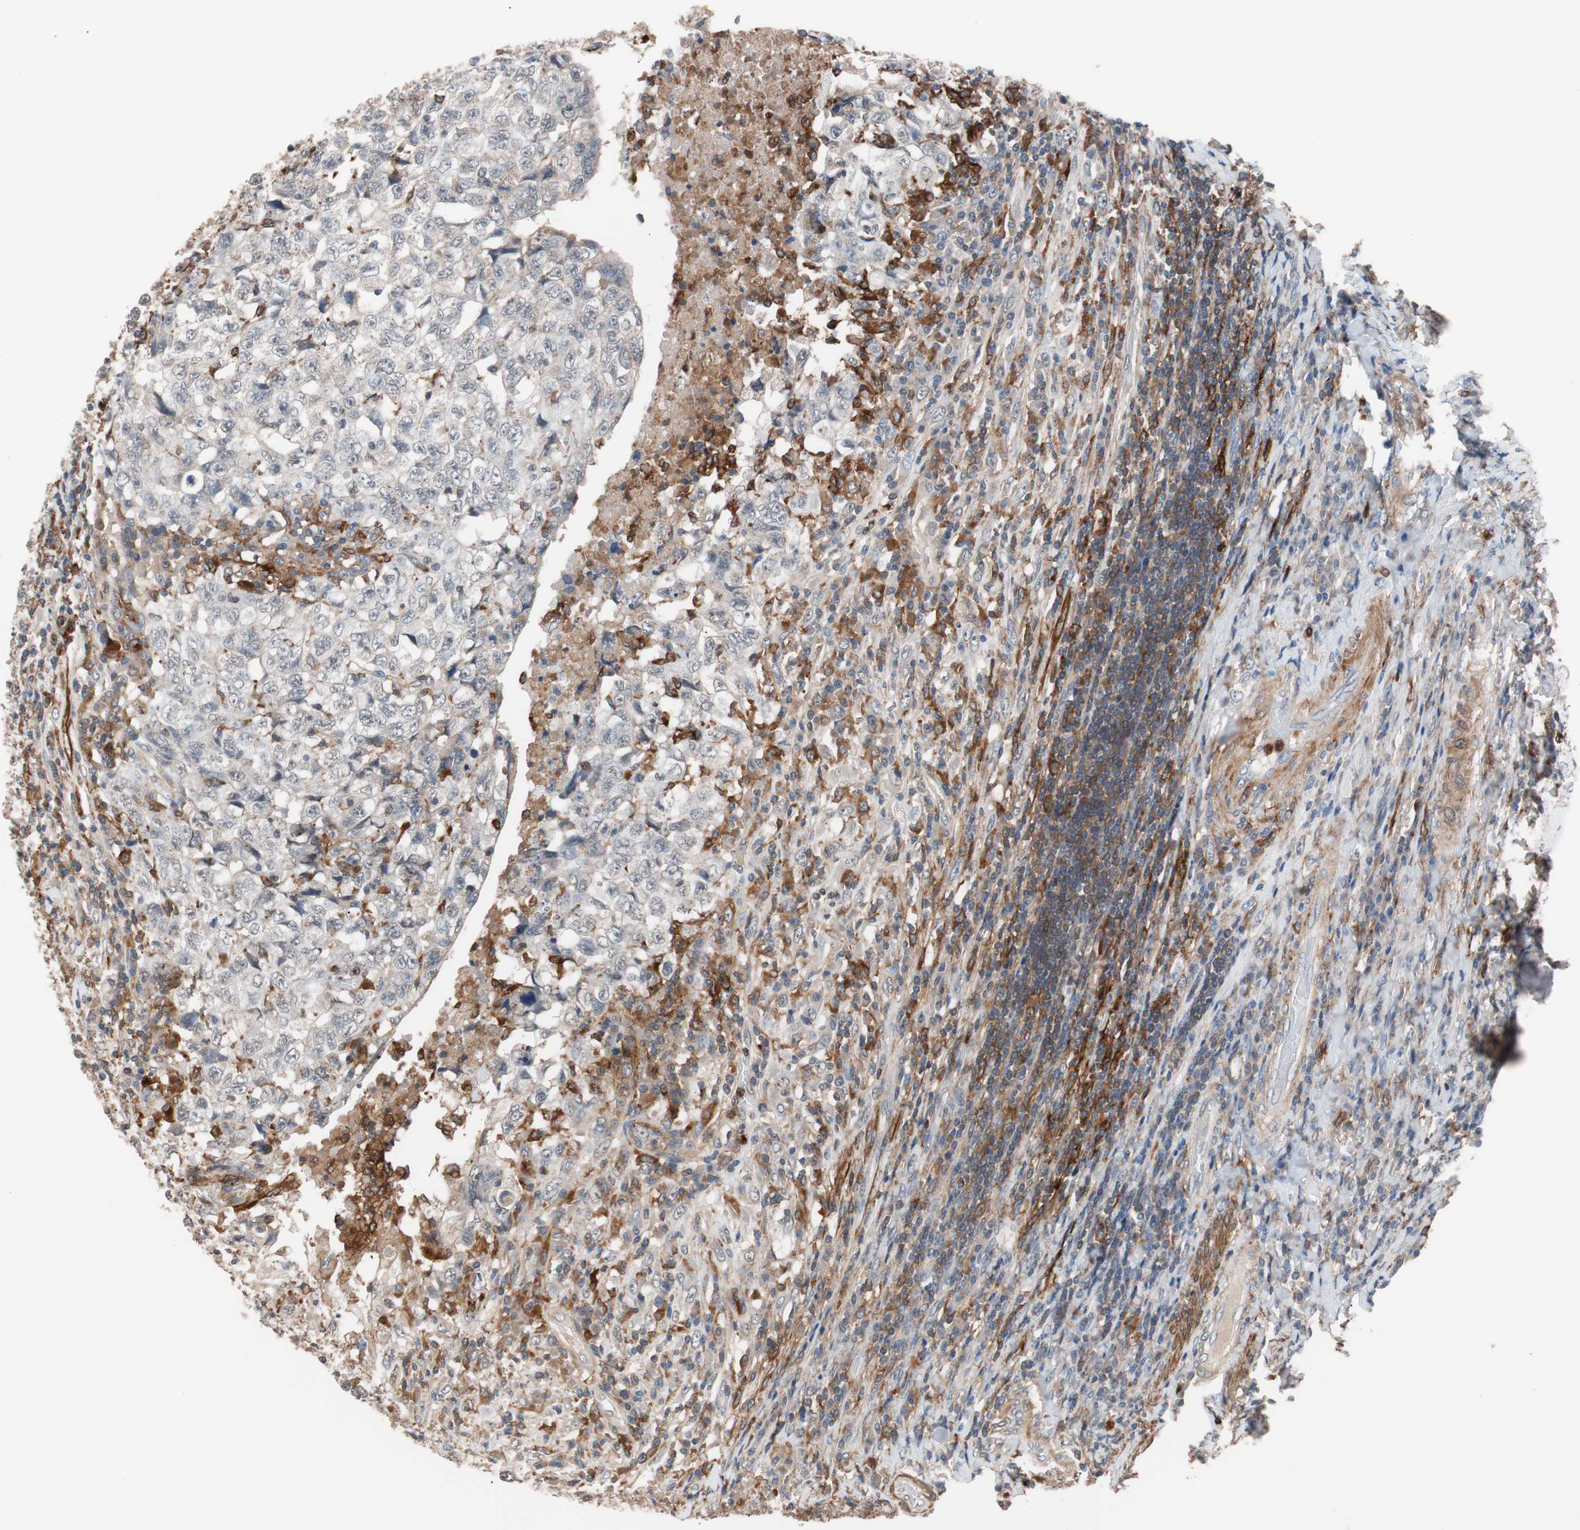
{"staining": {"intensity": "negative", "quantity": "none", "location": "none"}, "tissue": "testis cancer", "cell_type": "Tumor cells", "image_type": "cancer", "snomed": [{"axis": "morphology", "description": "Necrosis, NOS"}, {"axis": "morphology", "description": "Carcinoma, Embryonal, NOS"}, {"axis": "topography", "description": "Testis"}], "caption": "This is an IHC image of embryonal carcinoma (testis). There is no expression in tumor cells.", "gene": "LITAF", "patient": {"sex": "male", "age": 19}}